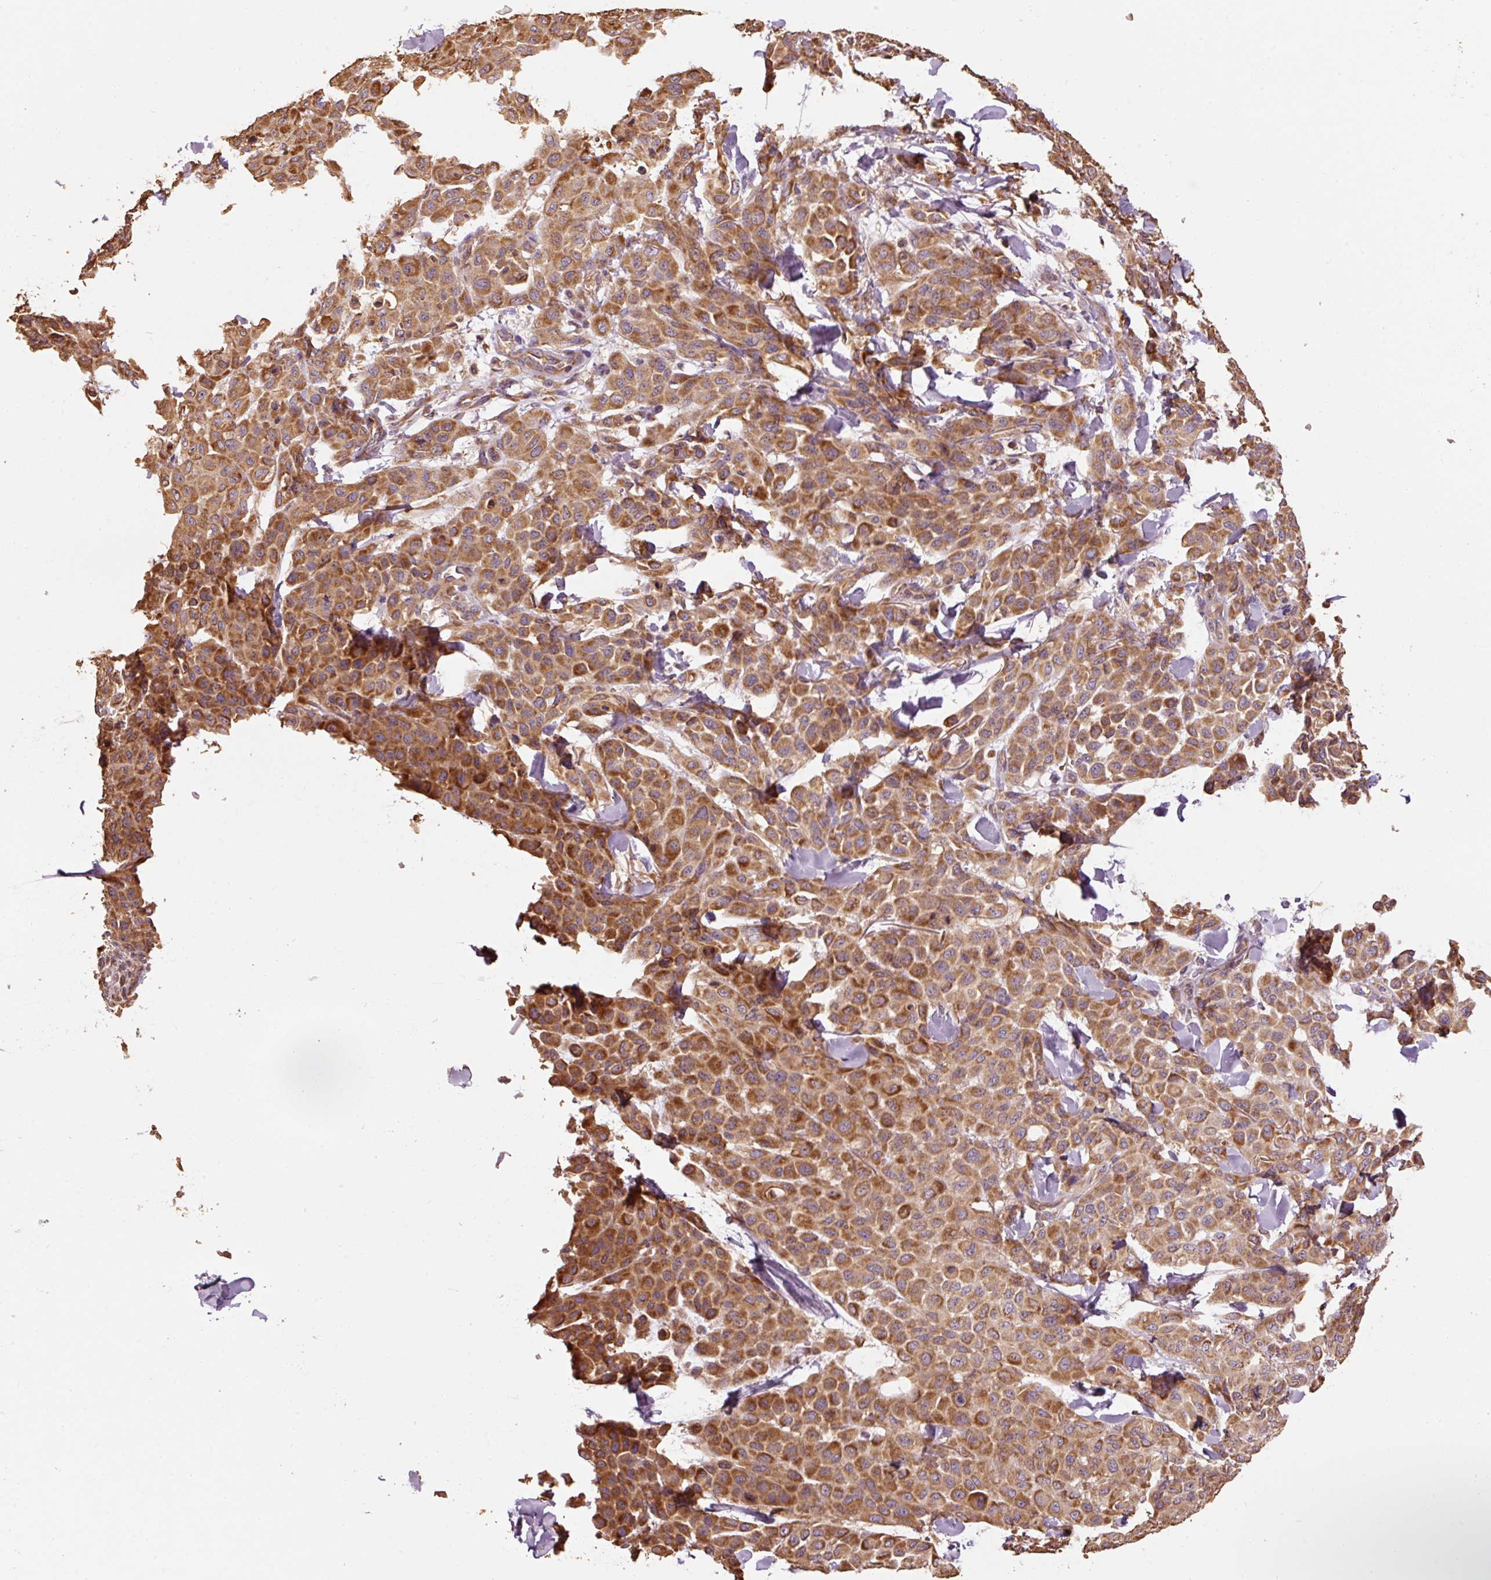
{"staining": {"intensity": "moderate", "quantity": ">75%", "location": "cytoplasmic/membranous"}, "tissue": "melanoma", "cell_type": "Tumor cells", "image_type": "cancer", "snomed": [{"axis": "morphology", "description": "Malignant melanoma, Metastatic site"}, {"axis": "topography", "description": "Skin"}], "caption": "Approximately >75% of tumor cells in melanoma exhibit moderate cytoplasmic/membranous protein expression as visualized by brown immunohistochemical staining.", "gene": "EFHC1", "patient": {"sex": "female", "age": 81}}